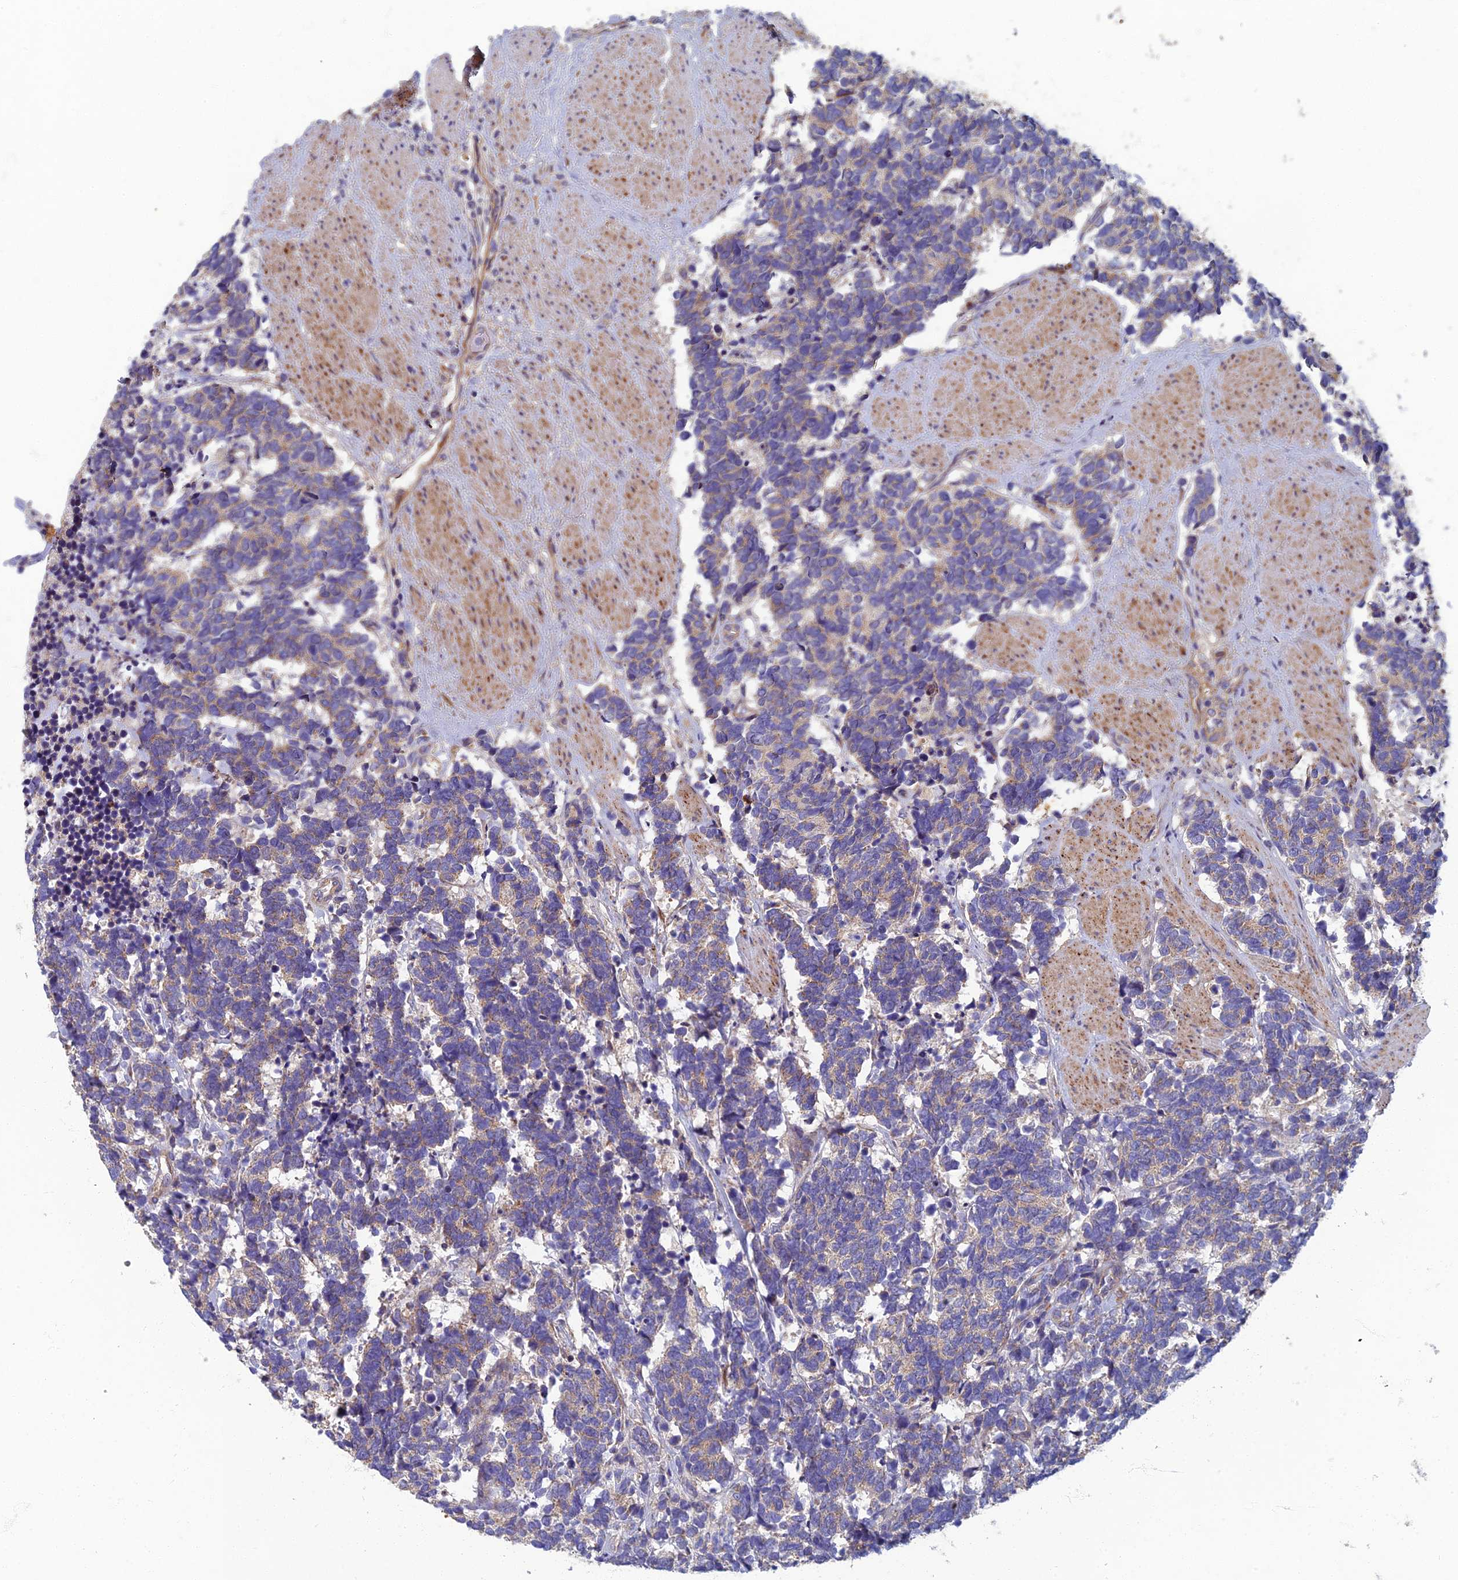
{"staining": {"intensity": "weak", "quantity": "25%-75%", "location": "cytoplasmic/membranous"}, "tissue": "carcinoid", "cell_type": "Tumor cells", "image_type": "cancer", "snomed": [{"axis": "morphology", "description": "Carcinoma, NOS"}, {"axis": "morphology", "description": "Carcinoid, malignant, NOS"}, {"axis": "topography", "description": "Prostate"}], "caption": "Immunohistochemical staining of carcinoid demonstrates weak cytoplasmic/membranous protein expression in about 25%-75% of tumor cells.", "gene": "RNASEK", "patient": {"sex": "male", "age": 57}}